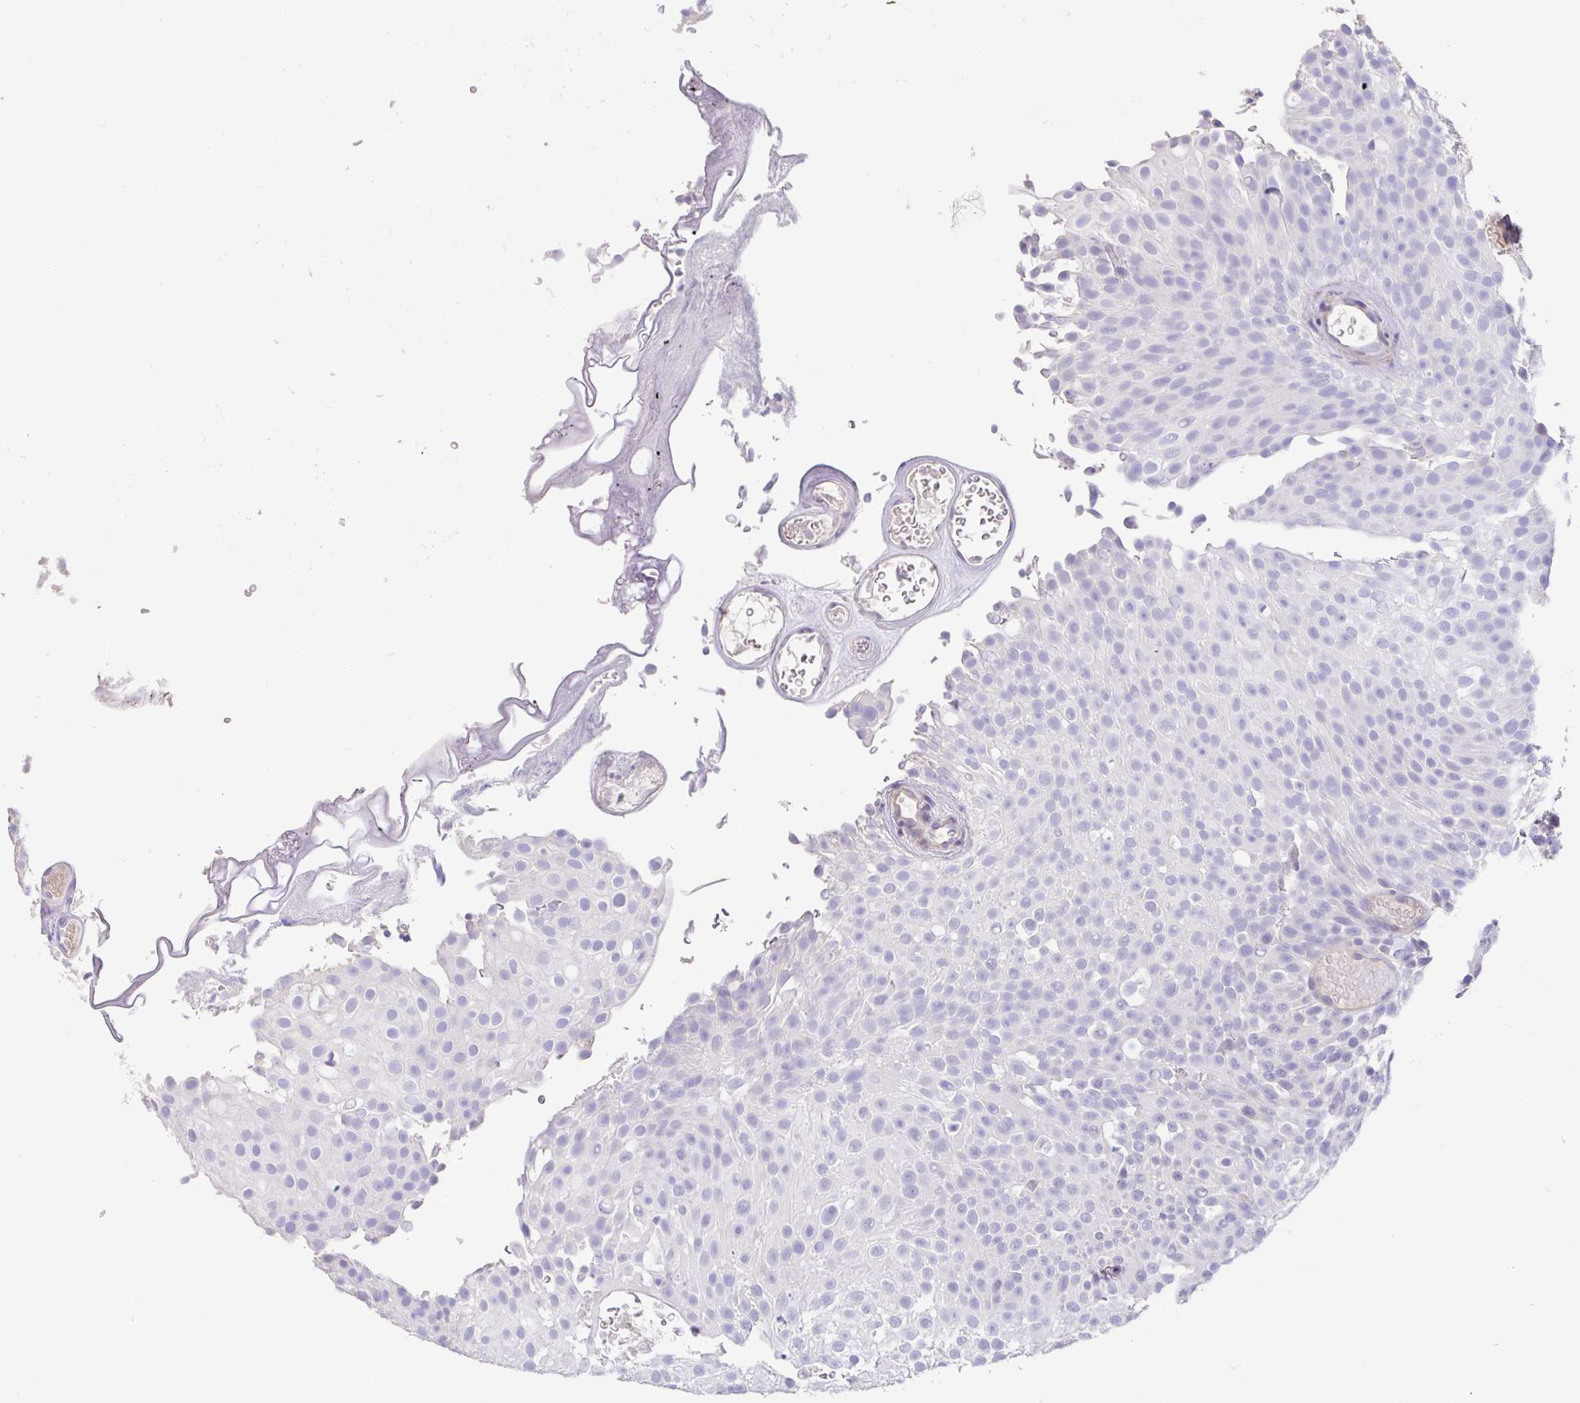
{"staining": {"intensity": "negative", "quantity": "none", "location": "none"}, "tissue": "urothelial cancer", "cell_type": "Tumor cells", "image_type": "cancer", "snomed": [{"axis": "morphology", "description": "Urothelial carcinoma, Low grade"}, {"axis": "topography", "description": "Urinary bladder"}], "caption": "There is no significant expression in tumor cells of urothelial carcinoma (low-grade). The staining is performed using DAB brown chromogen with nuclei counter-stained in using hematoxylin.", "gene": "PYGM", "patient": {"sex": "male", "age": 78}}